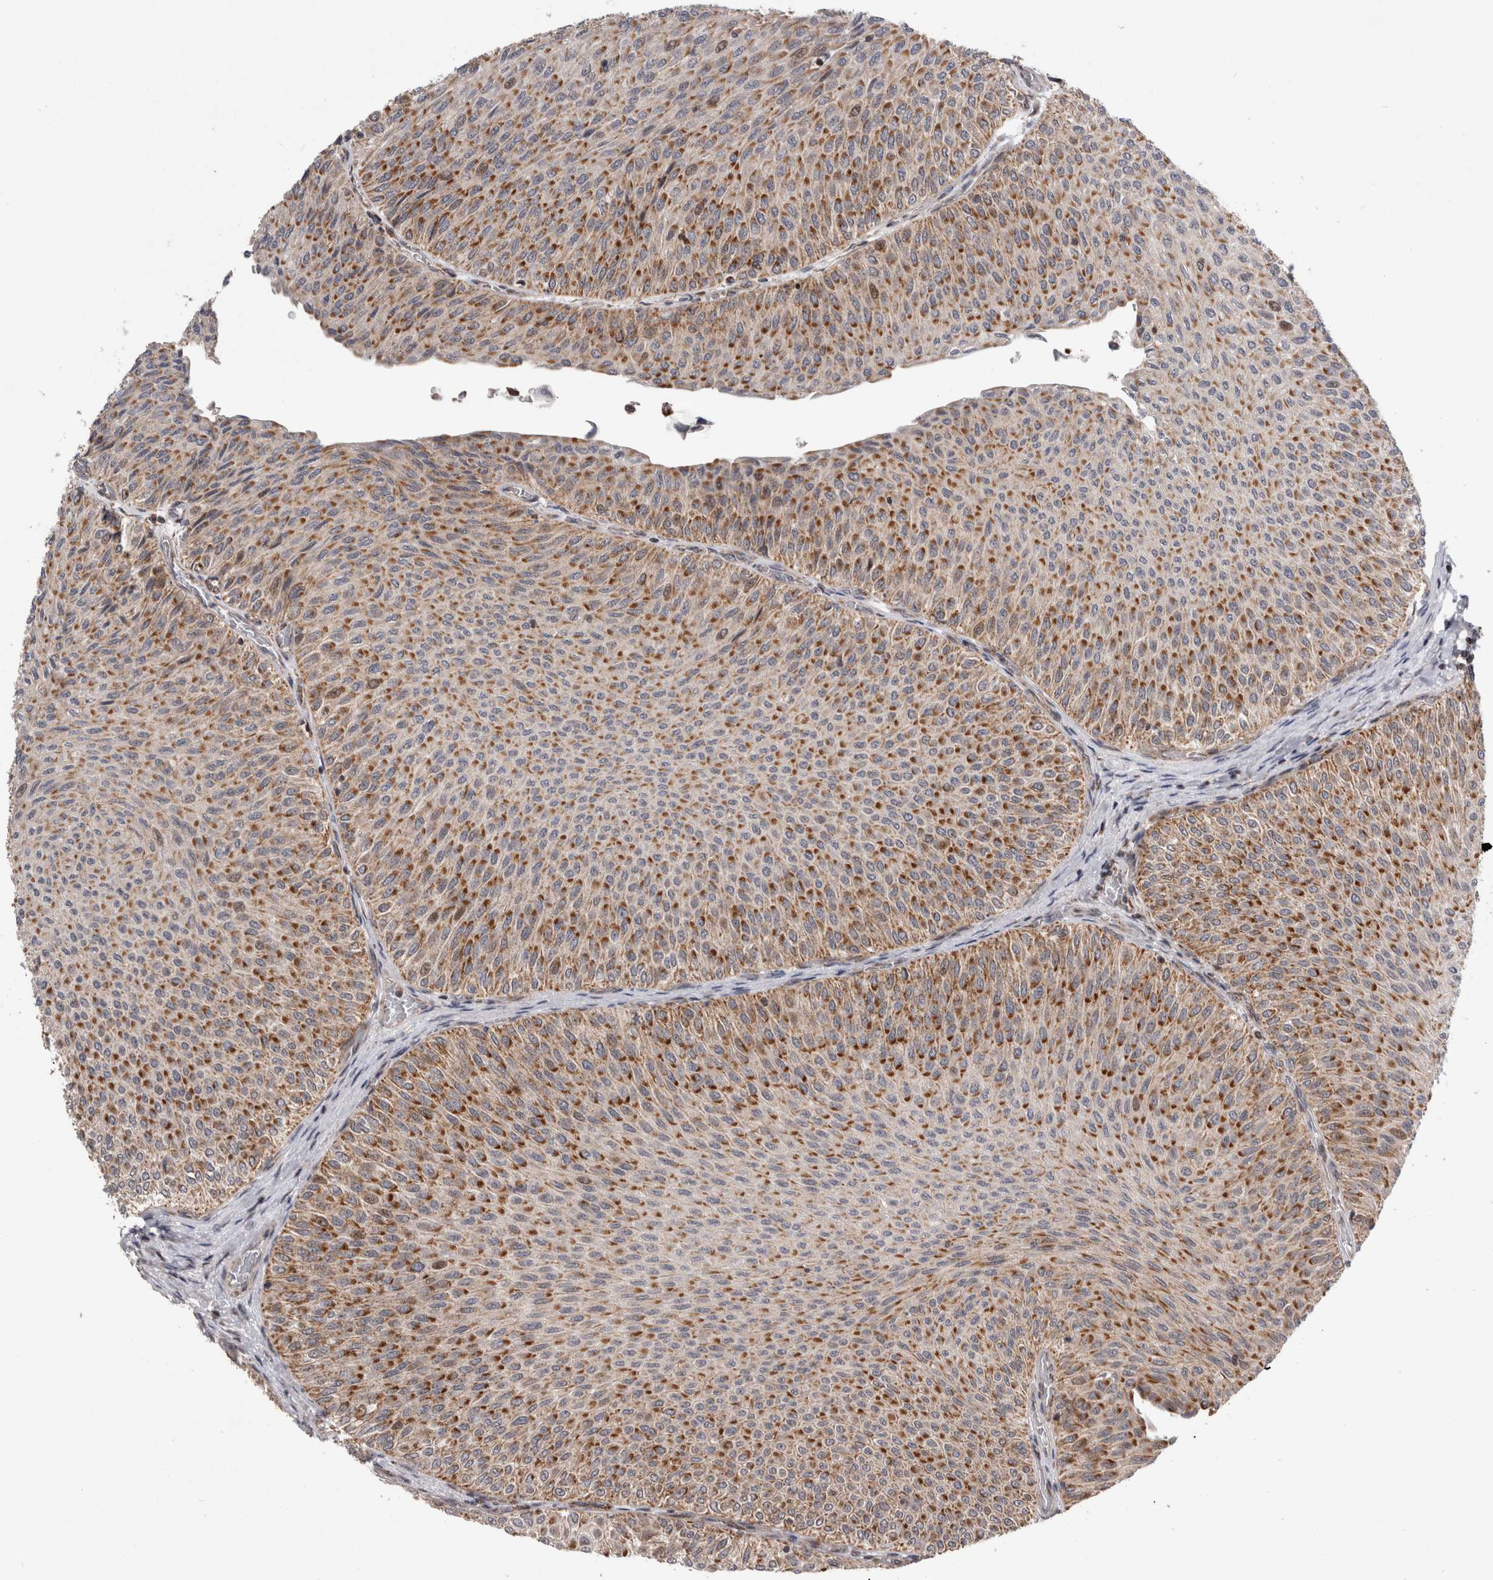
{"staining": {"intensity": "moderate", "quantity": ">75%", "location": "cytoplasmic/membranous"}, "tissue": "urothelial cancer", "cell_type": "Tumor cells", "image_type": "cancer", "snomed": [{"axis": "morphology", "description": "Urothelial carcinoma, Low grade"}, {"axis": "topography", "description": "Urinary bladder"}], "caption": "Immunohistochemical staining of human urothelial carcinoma (low-grade) reveals medium levels of moderate cytoplasmic/membranous staining in approximately >75% of tumor cells.", "gene": "MRPL37", "patient": {"sex": "male", "age": 78}}